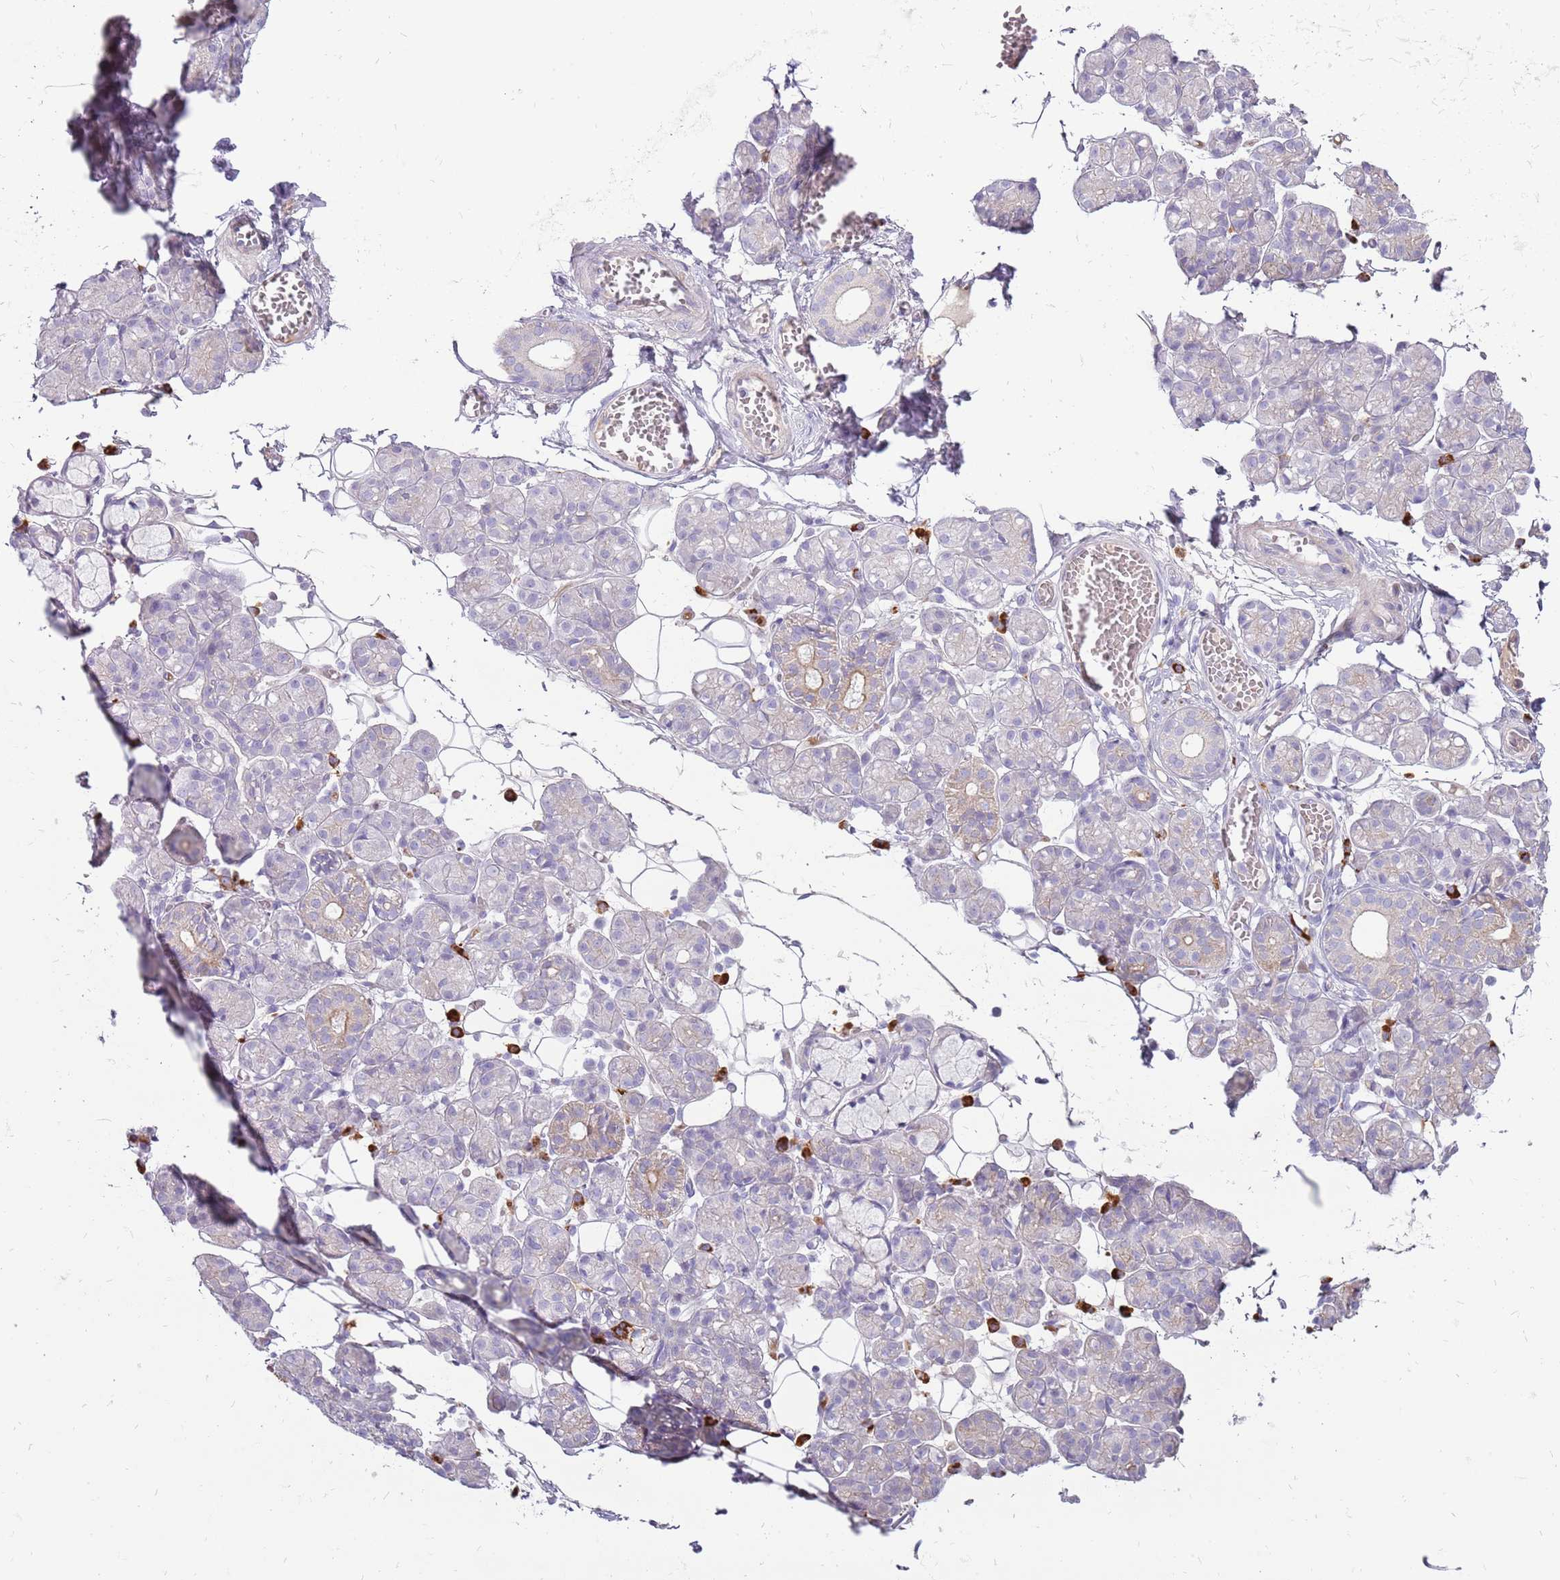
{"staining": {"intensity": "weak", "quantity": "<25%", "location": "cytoplasmic/membranous"}, "tissue": "salivary gland", "cell_type": "Glandular cells", "image_type": "normal", "snomed": [{"axis": "morphology", "description": "Normal tissue, NOS"}, {"axis": "topography", "description": "Salivary gland"}], "caption": "A high-resolution histopathology image shows IHC staining of benign salivary gland, which shows no significant staining in glandular cells.", "gene": "MCUB", "patient": {"sex": "male", "age": 63}}